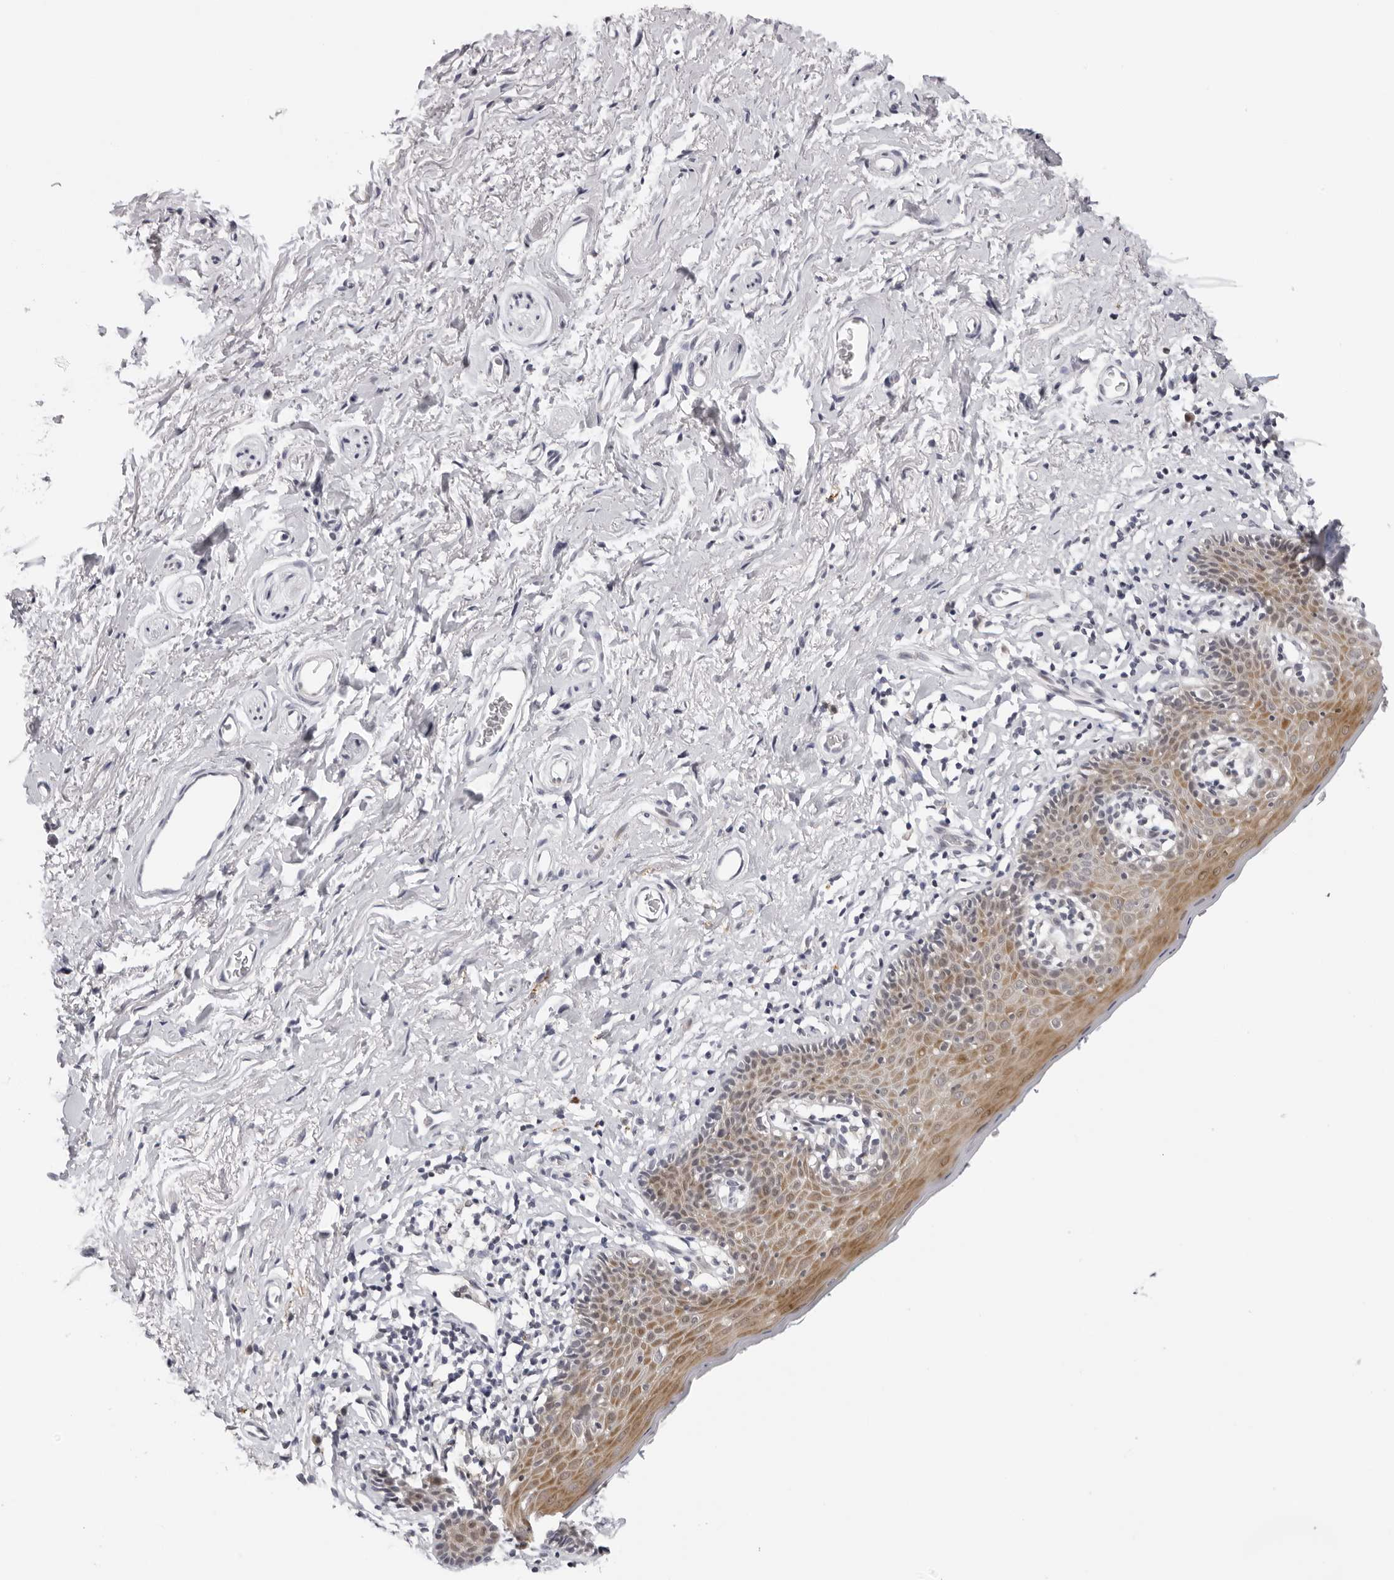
{"staining": {"intensity": "moderate", "quantity": ">75%", "location": "cytoplasmic/membranous"}, "tissue": "skin", "cell_type": "Epidermal cells", "image_type": "normal", "snomed": [{"axis": "morphology", "description": "Normal tissue, NOS"}, {"axis": "topography", "description": "Vulva"}], "caption": "This image shows unremarkable skin stained with immunohistochemistry to label a protein in brown. The cytoplasmic/membranous of epidermal cells show moderate positivity for the protein. Nuclei are counter-stained blue.", "gene": "PRUNE1", "patient": {"sex": "female", "age": 66}}